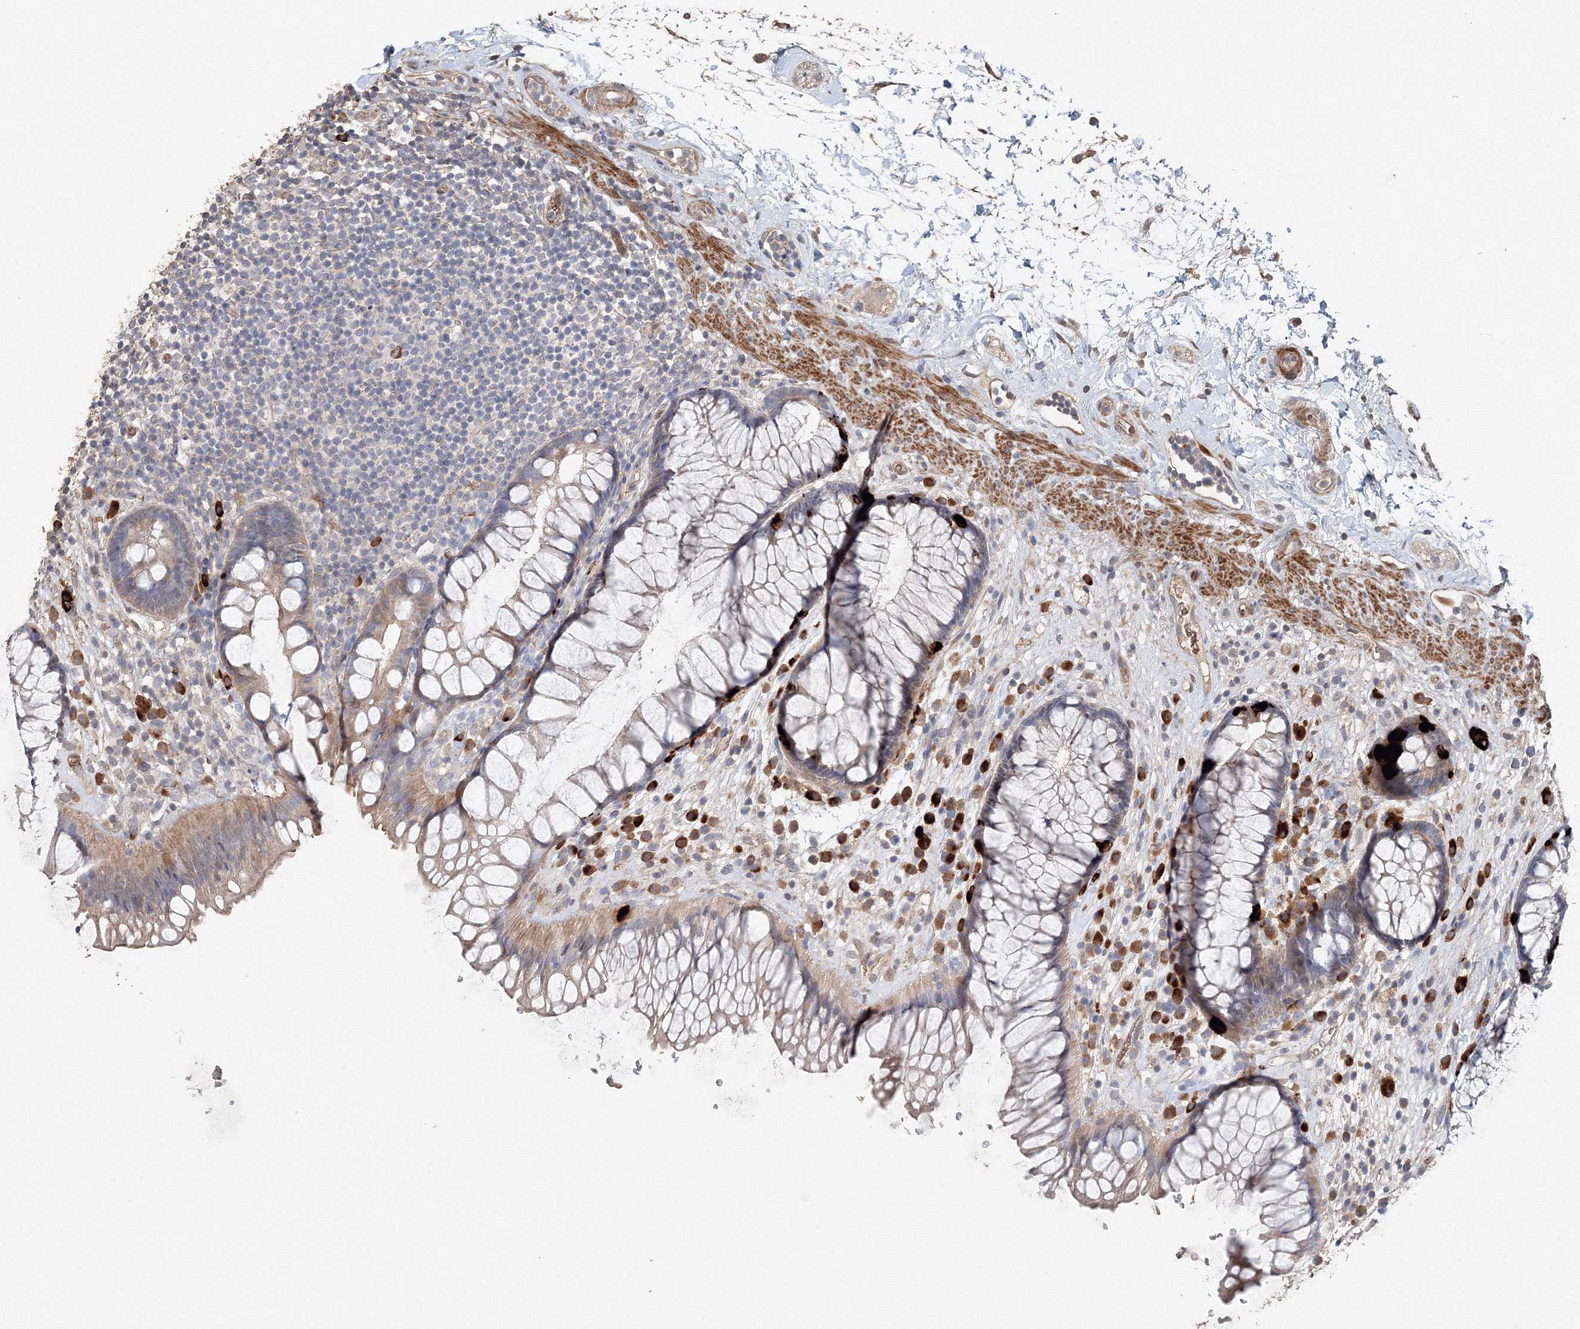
{"staining": {"intensity": "weak", "quantity": "<25%", "location": "cytoplasmic/membranous"}, "tissue": "rectum", "cell_type": "Glandular cells", "image_type": "normal", "snomed": [{"axis": "morphology", "description": "Normal tissue, NOS"}, {"axis": "topography", "description": "Rectum"}], "caption": "Normal rectum was stained to show a protein in brown. There is no significant positivity in glandular cells. (Stains: DAB immunohistochemistry with hematoxylin counter stain, Microscopy: brightfield microscopy at high magnification).", "gene": "NALF2", "patient": {"sex": "male", "age": 51}}